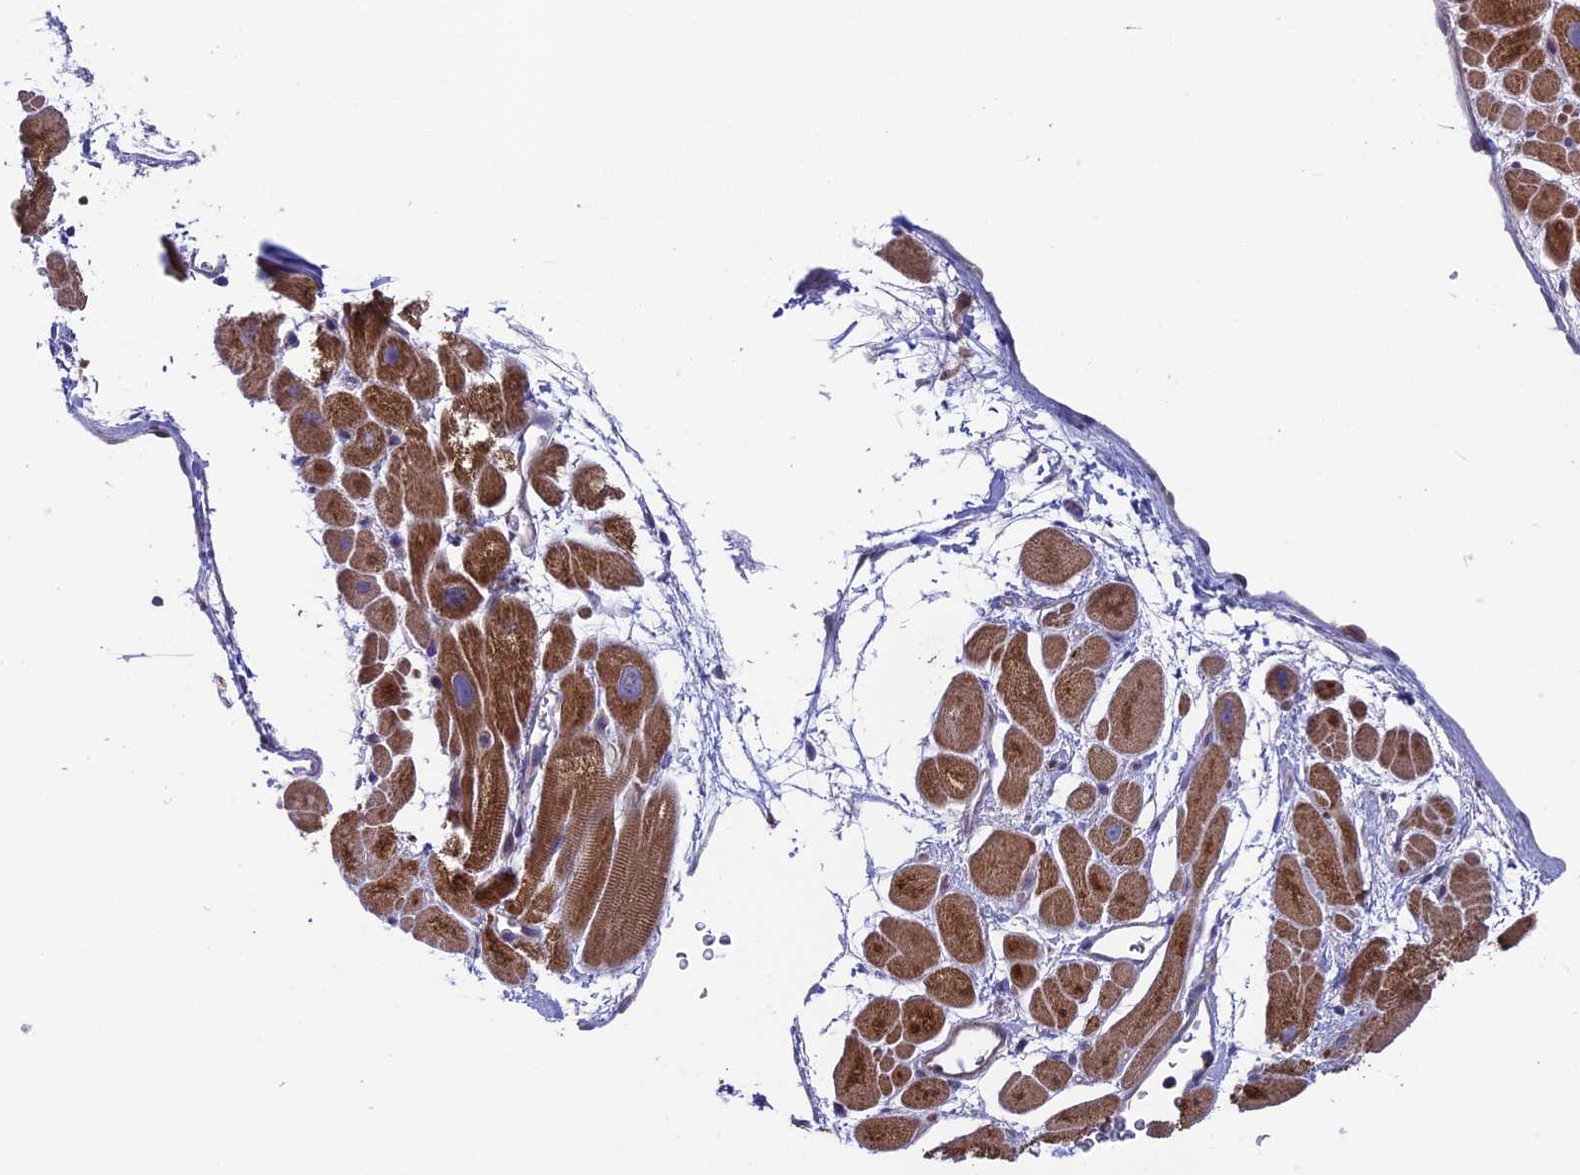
{"staining": {"intensity": "moderate", "quantity": ">75%", "location": "cytoplasmic/membranous"}, "tissue": "heart muscle", "cell_type": "Cardiomyocytes", "image_type": "normal", "snomed": [{"axis": "morphology", "description": "Normal tissue, NOS"}, {"axis": "topography", "description": "Heart"}], "caption": "Heart muscle stained for a protein (brown) shows moderate cytoplasmic/membranous positive staining in approximately >75% of cardiomyocytes.", "gene": "BLTP2", "patient": {"sex": "male", "age": 49}}